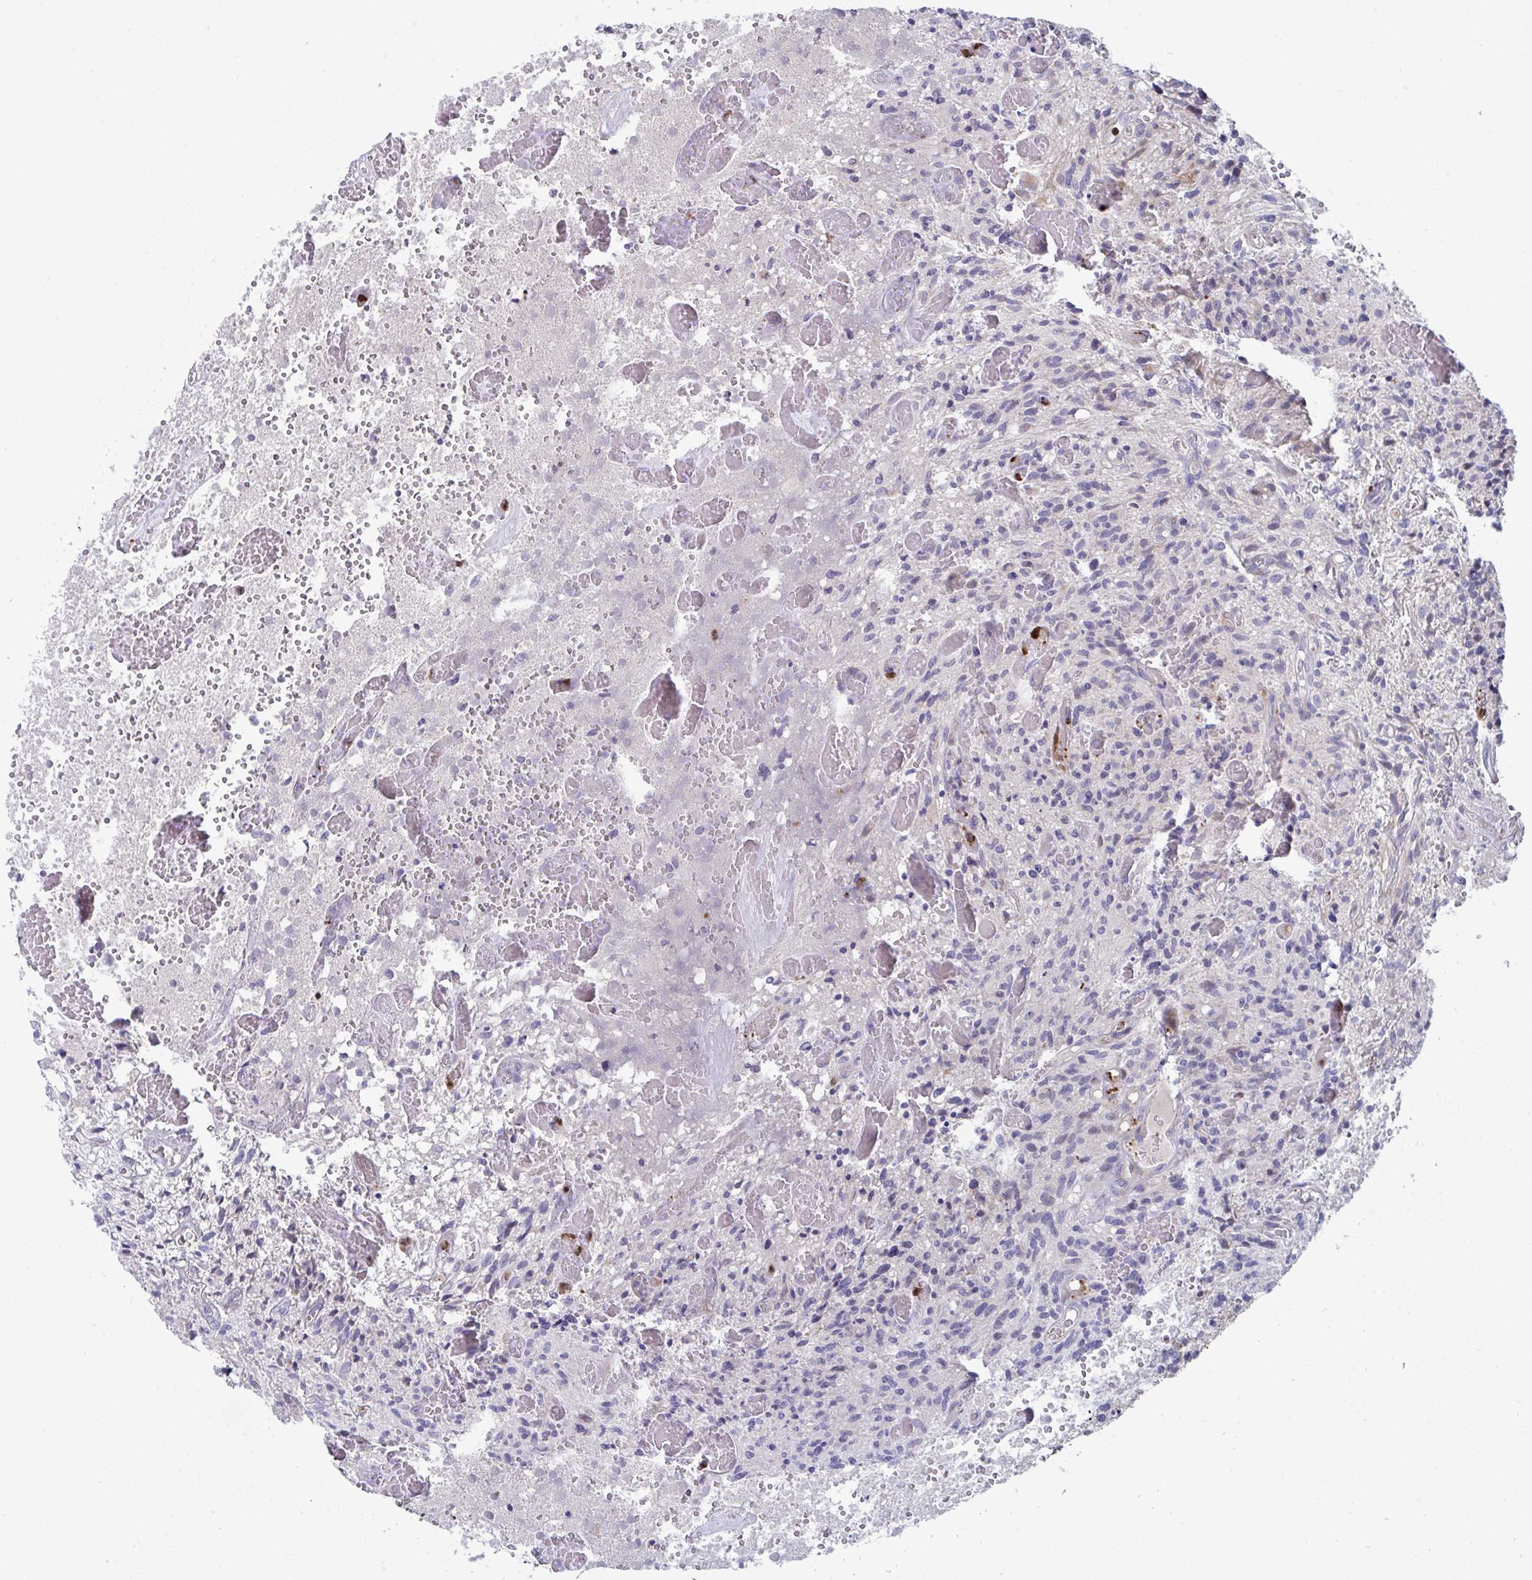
{"staining": {"intensity": "negative", "quantity": "none", "location": "none"}, "tissue": "glioma", "cell_type": "Tumor cells", "image_type": "cancer", "snomed": [{"axis": "morphology", "description": "Glioma, malignant, High grade"}, {"axis": "topography", "description": "Brain"}], "caption": "Immunohistochemistry histopathology image of human malignant glioma (high-grade) stained for a protein (brown), which displays no expression in tumor cells.", "gene": "AOC2", "patient": {"sex": "male", "age": 75}}